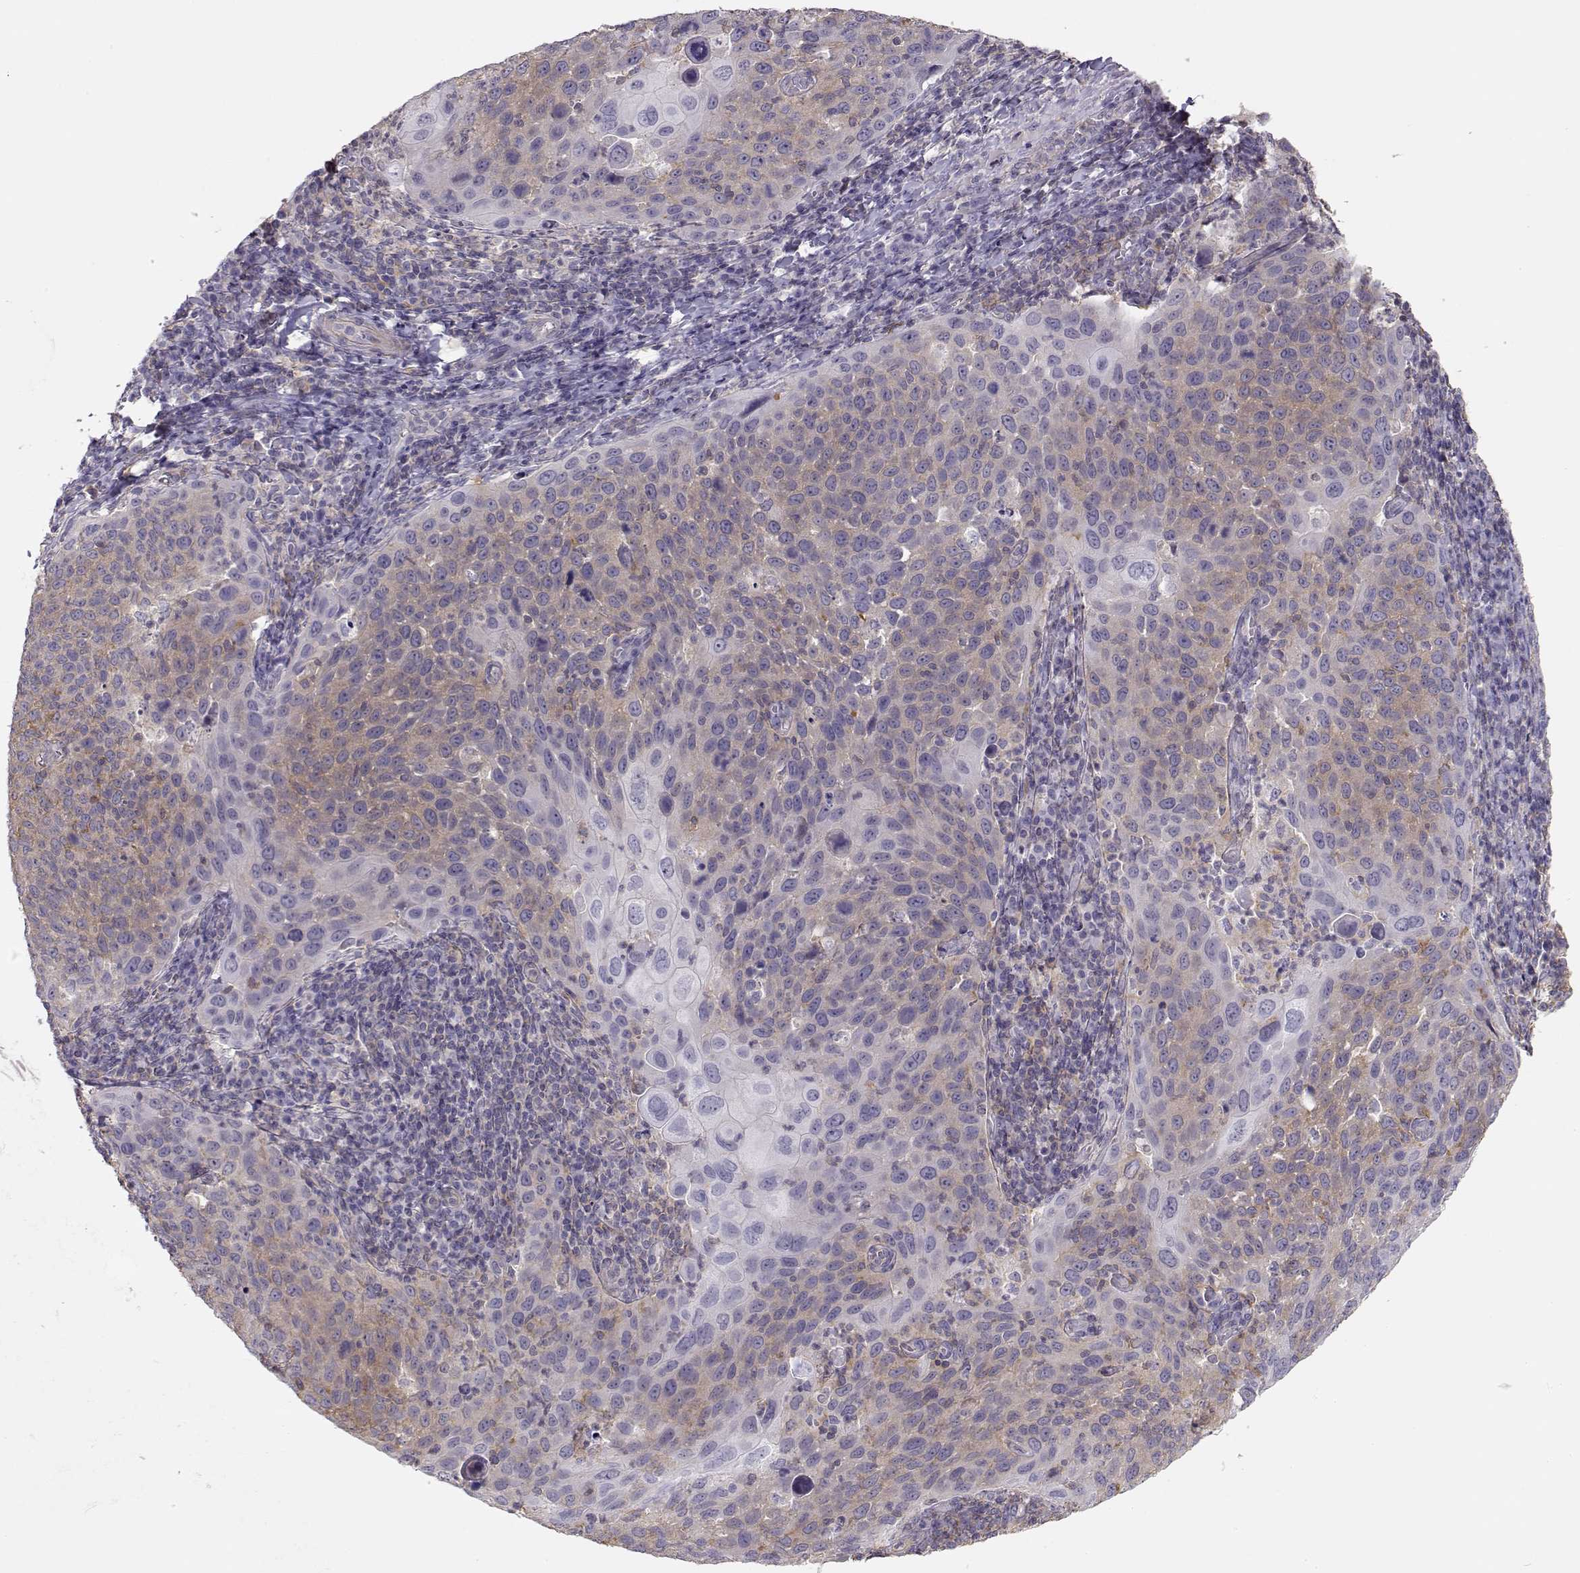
{"staining": {"intensity": "weak", "quantity": "<25%", "location": "cytoplasmic/membranous"}, "tissue": "cervical cancer", "cell_type": "Tumor cells", "image_type": "cancer", "snomed": [{"axis": "morphology", "description": "Squamous cell carcinoma, NOS"}, {"axis": "topography", "description": "Cervix"}], "caption": "A histopathology image of cervical cancer (squamous cell carcinoma) stained for a protein demonstrates no brown staining in tumor cells. The staining is performed using DAB brown chromogen with nuclei counter-stained in using hematoxylin.", "gene": "DAPL1", "patient": {"sex": "female", "age": 54}}